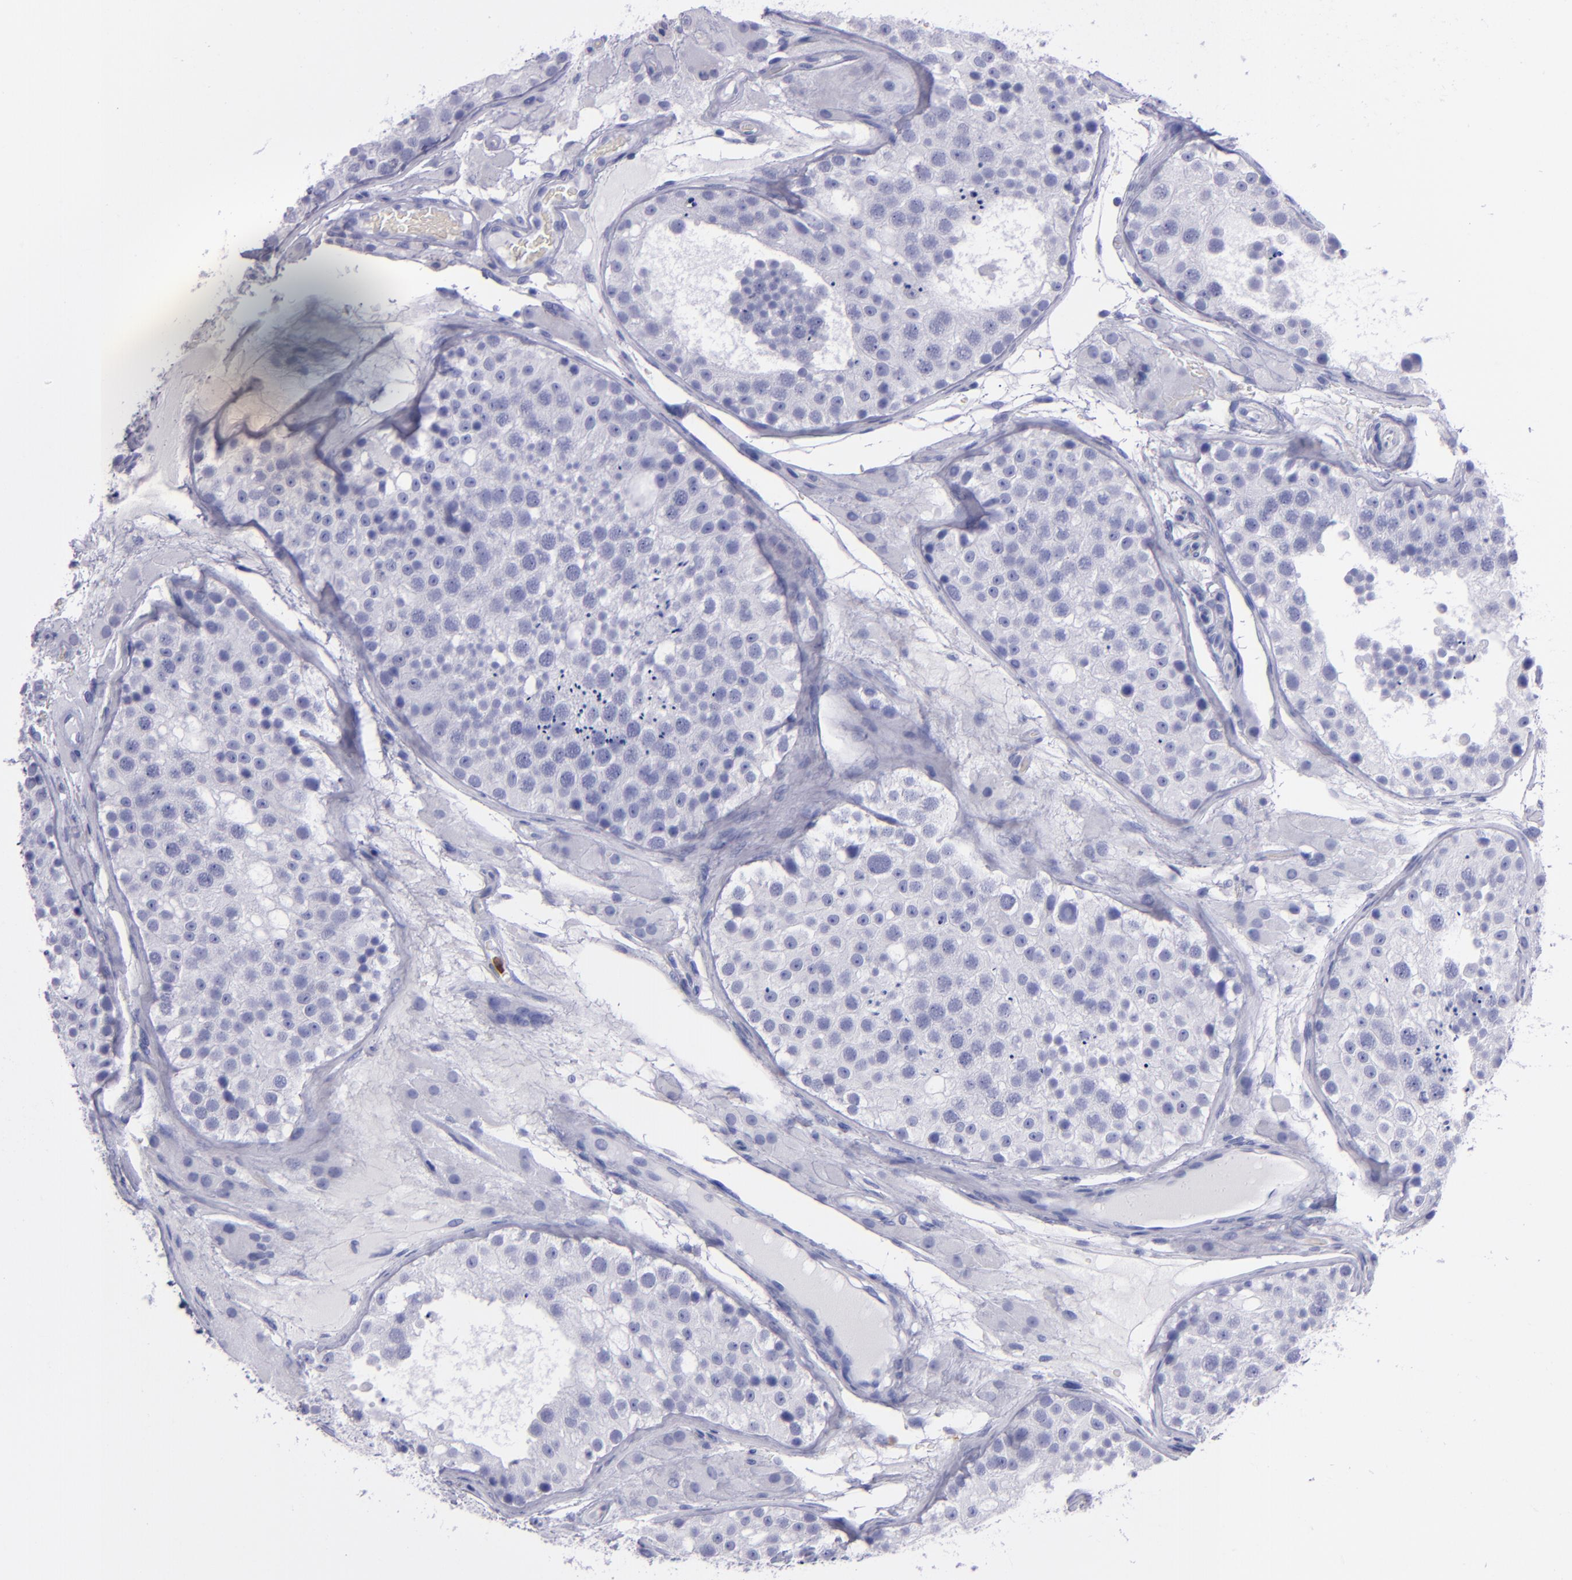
{"staining": {"intensity": "negative", "quantity": "none", "location": "none"}, "tissue": "testis", "cell_type": "Cells in seminiferous ducts", "image_type": "normal", "snomed": [{"axis": "morphology", "description": "Normal tissue, NOS"}, {"axis": "topography", "description": "Testis"}], "caption": "Testis stained for a protein using IHC displays no positivity cells in seminiferous ducts.", "gene": "CR1", "patient": {"sex": "male", "age": 26}}